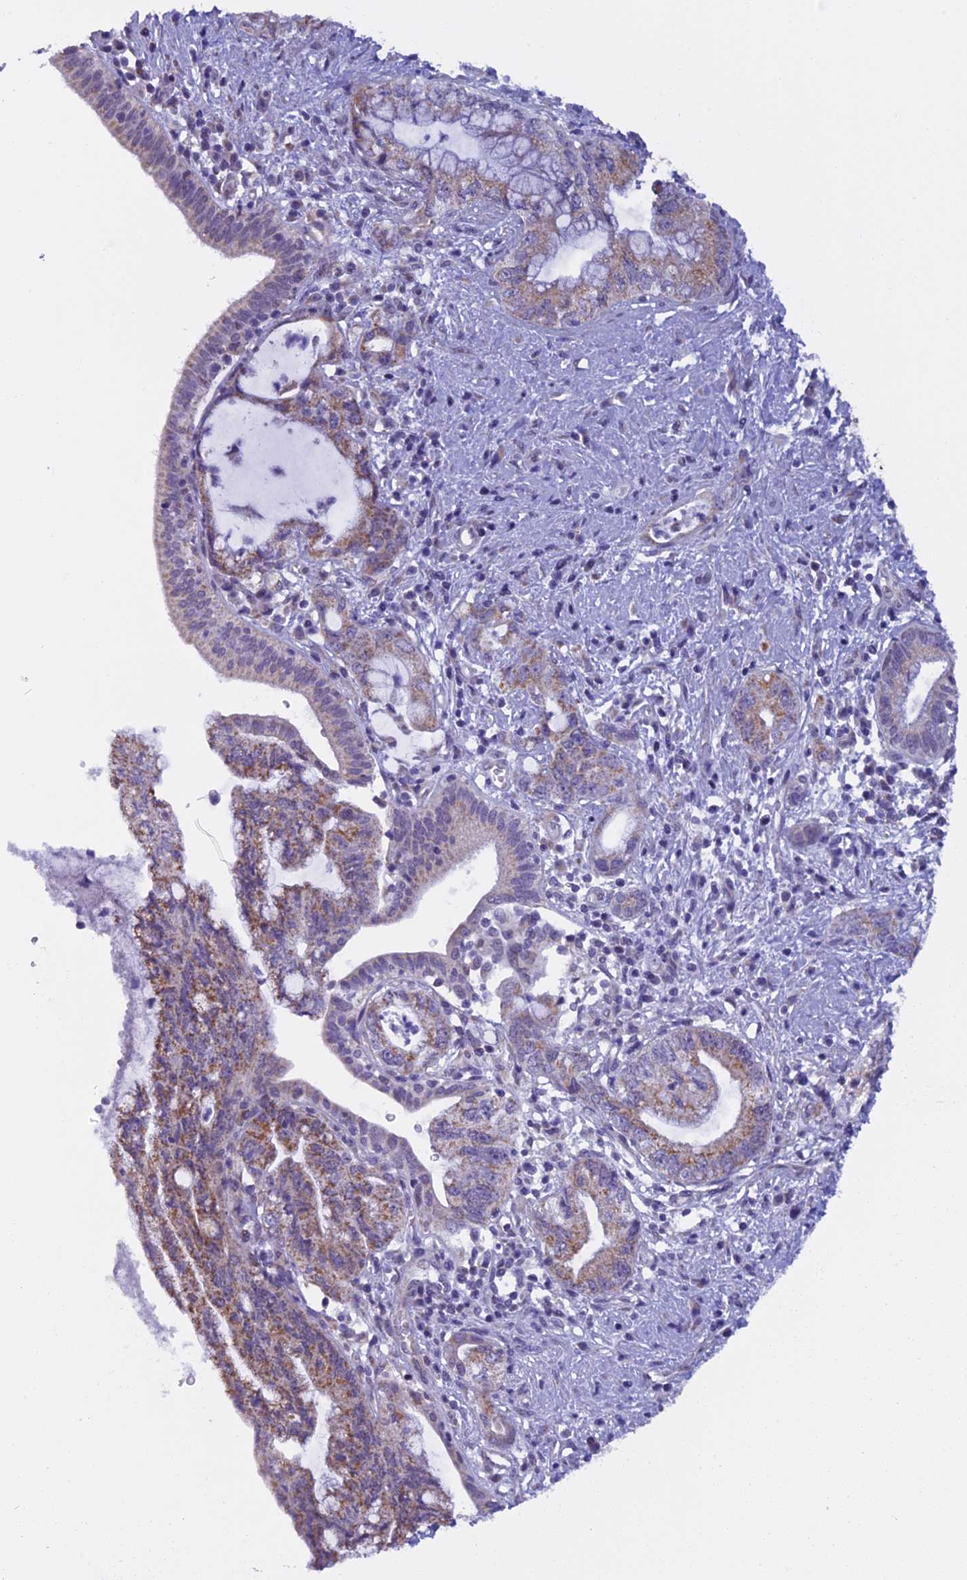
{"staining": {"intensity": "moderate", "quantity": ">75%", "location": "cytoplasmic/membranous"}, "tissue": "pancreatic cancer", "cell_type": "Tumor cells", "image_type": "cancer", "snomed": [{"axis": "morphology", "description": "Adenocarcinoma, NOS"}, {"axis": "topography", "description": "Pancreas"}], "caption": "Pancreatic cancer (adenocarcinoma) stained for a protein (brown) shows moderate cytoplasmic/membranous positive expression in about >75% of tumor cells.", "gene": "ZNF317", "patient": {"sex": "female", "age": 73}}